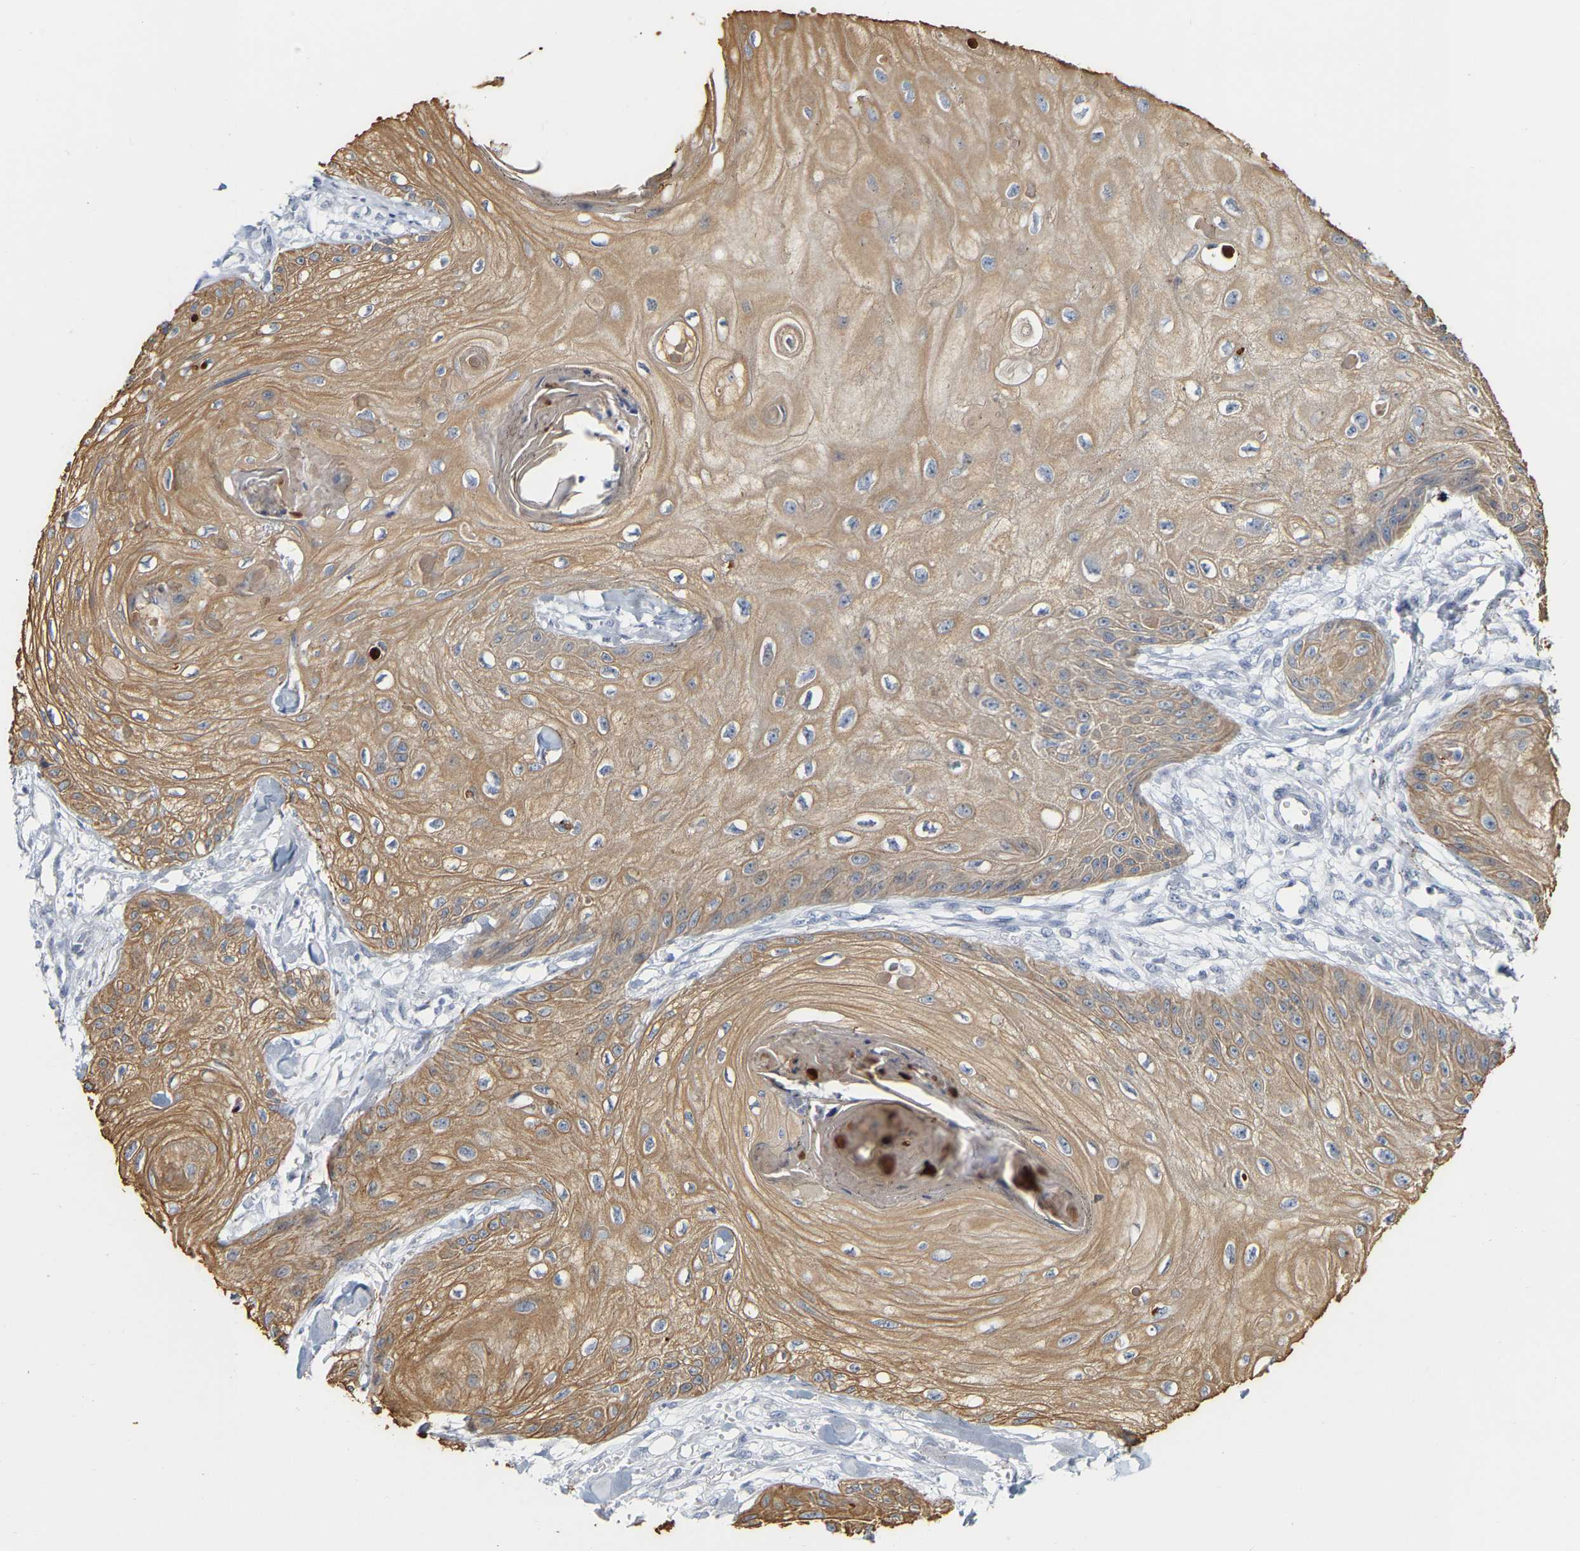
{"staining": {"intensity": "moderate", "quantity": ">75%", "location": "cytoplasmic/membranous"}, "tissue": "skin cancer", "cell_type": "Tumor cells", "image_type": "cancer", "snomed": [{"axis": "morphology", "description": "Squamous cell carcinoma, NOS"}, {"axis": "topography", "description": "Skin"}], "caption": "The immunohistochemical stain highlights moderate cytoplasmic/membranous positivity in tumor cells of squamous cell carcinoma (skin) tissue.", "gene": "KRT76", "patient": {"sex": "male", "age": 74}}